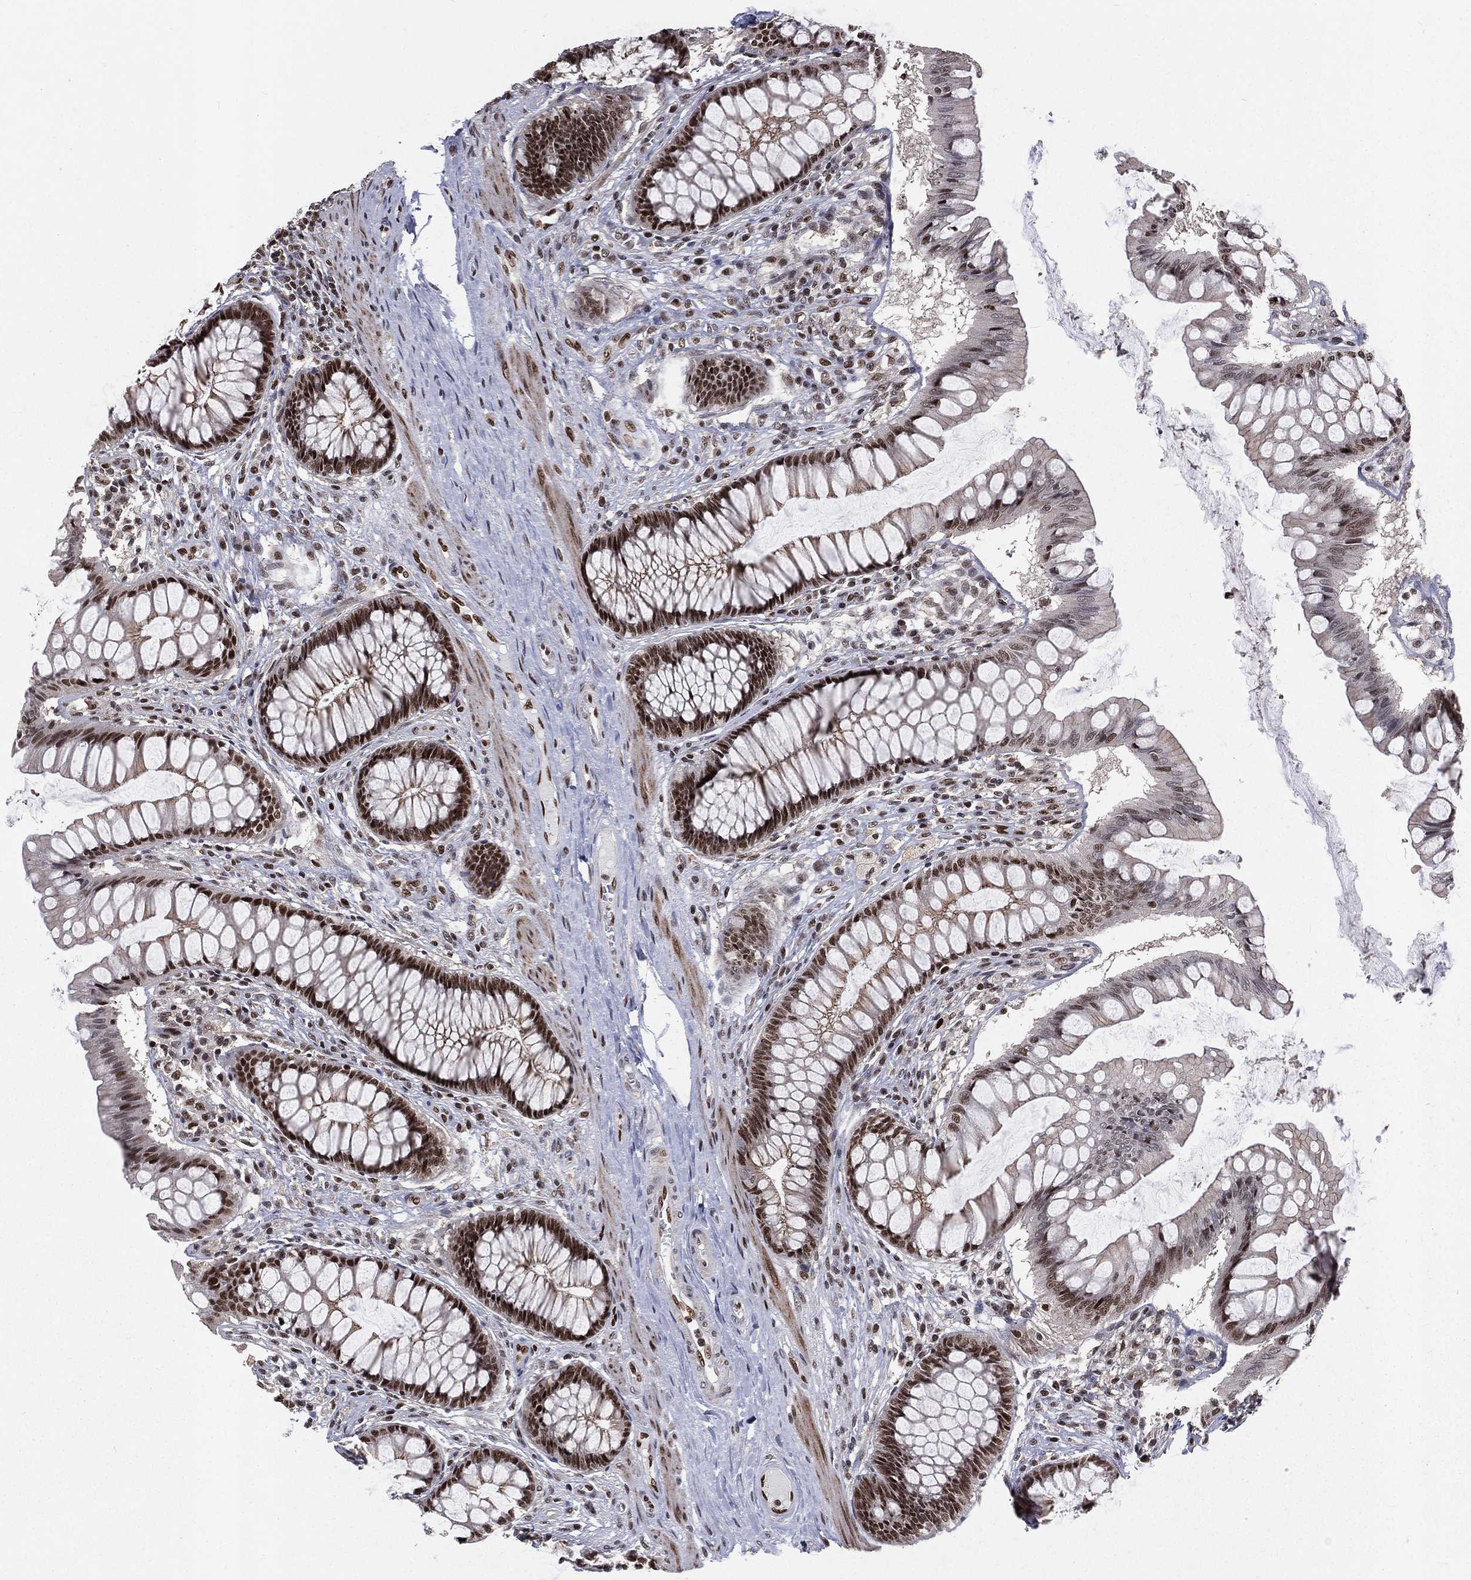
{"staining": {"intensity": "strong", "quantity": ">75%", "location": "nuclear"}, "tissue": "colon", "cell_type": "Endothelial cells", "image_type": "normal", "snomed": [{"axis": "morphology", "description": "Normal tissue, NOS"}, {"axis": "topography", "description": "Colon"}], "caption": "The immunohistochemical stain highlights strong nuclear expression in endothelial cells of normal colon. (DAB IHC, brown staining for protein, blue staining for nuclei).", "gene": "POLB", "patient": {"sex": "female", "age": 65}}